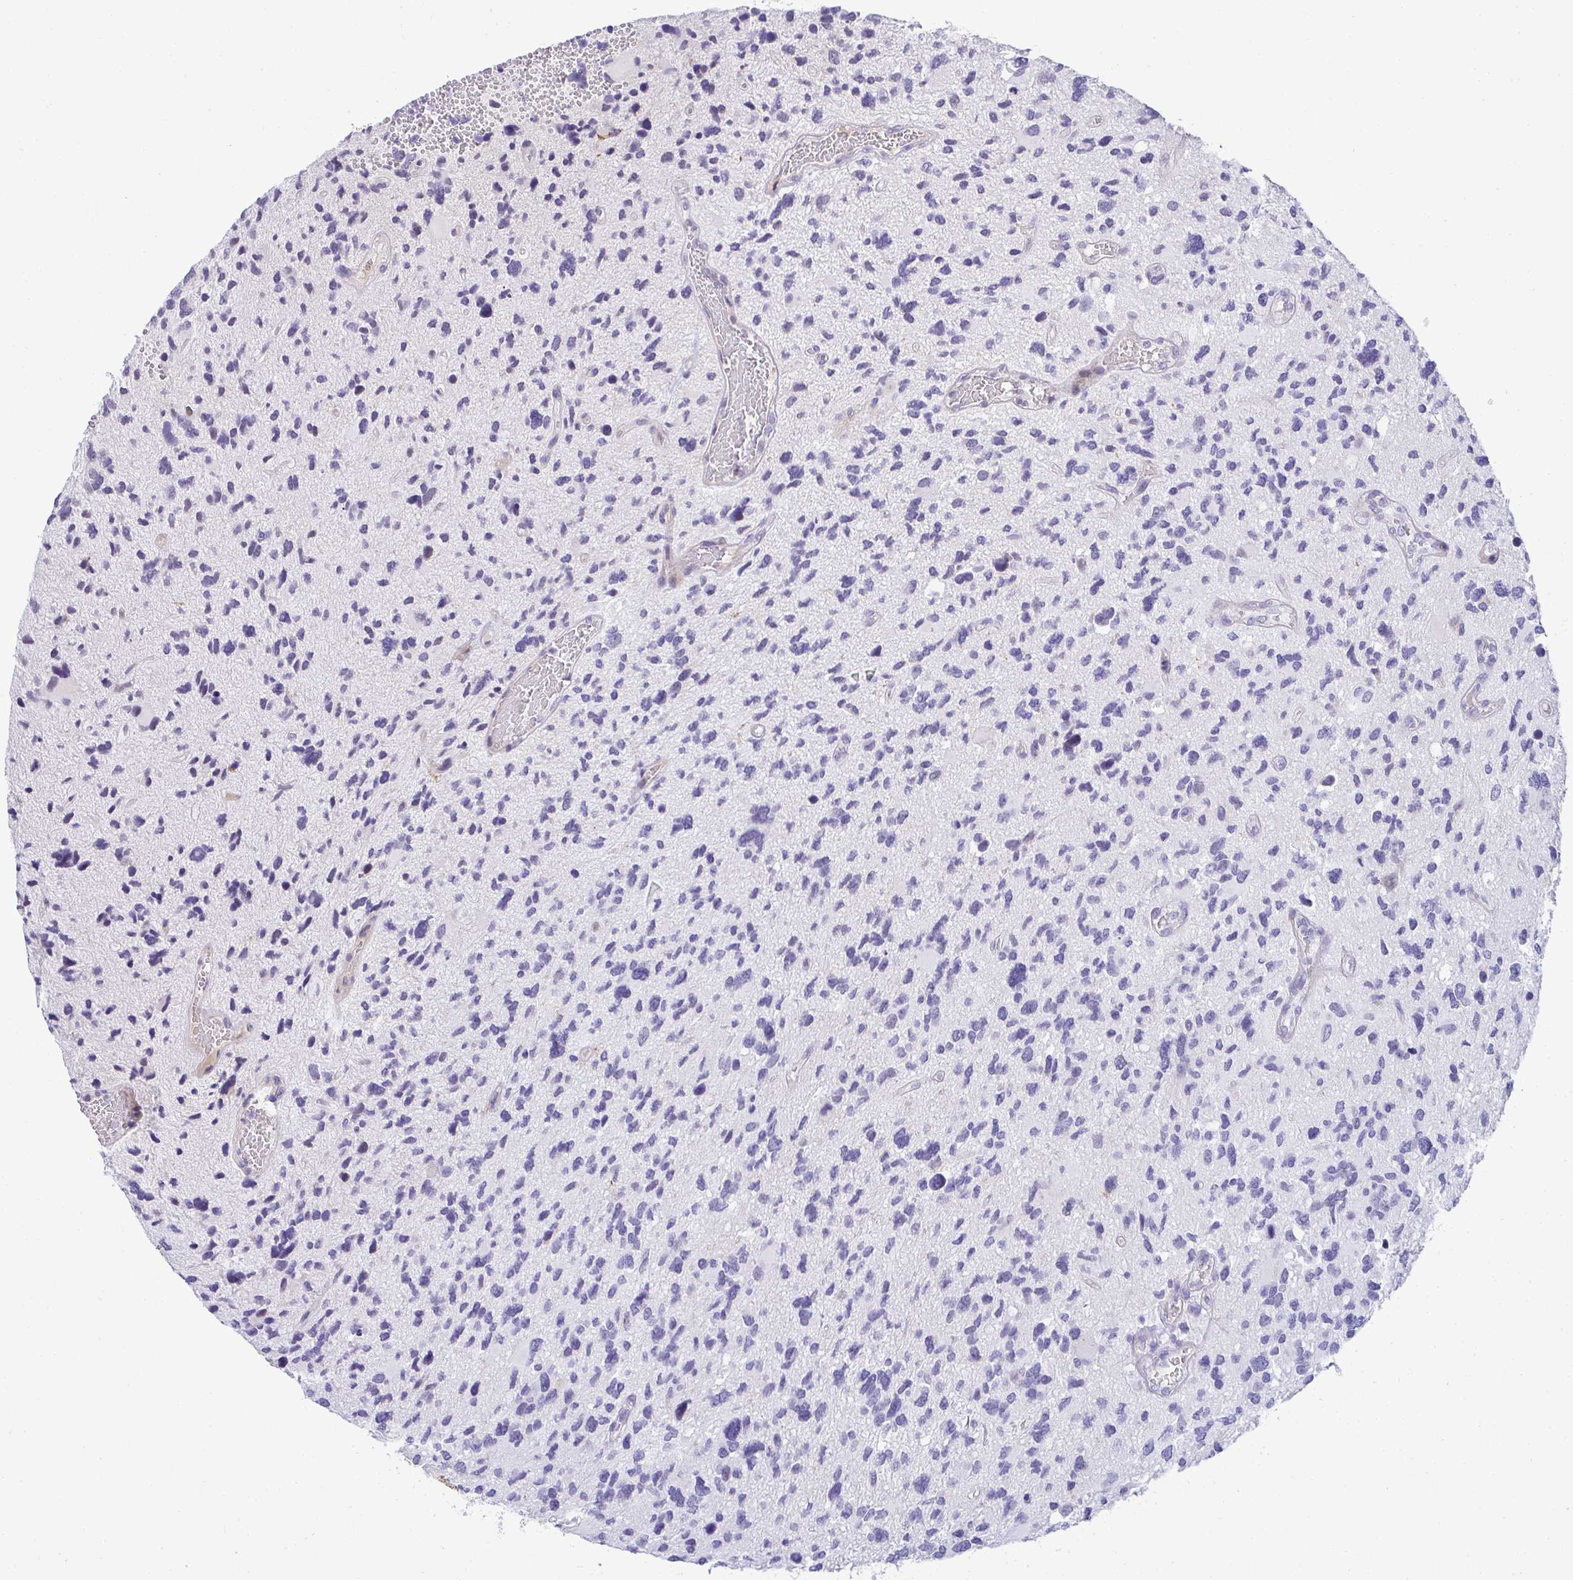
{"staining": {"intensity": "negative", "quantity": "none", "location": "none"}, "tissue": "glioma", "cell_type": "Tumor cells", "image_type": "cancer", "snomed": [{"axis": "morphology", "description": "Glioma, malignant, High grade"}, {"axis": "topography", "description": "Brain"}], "caption": "High magnification brightfield microscopy of malignant high-grade glioma stained with DAB (3,3'-diaminobenzidine) (brown) and counterstained with hematoxylin (blue): tumor cells show no significant positivity. The staining was performed using DAB (3,3'-diaminobenzidine) to visualize the protein expression in brown, while the nuclei were stained in blue with hematoxylin (Magnification: 20x).", "gene": "AK5", "patient": {"sex": "female", "age": 11}}